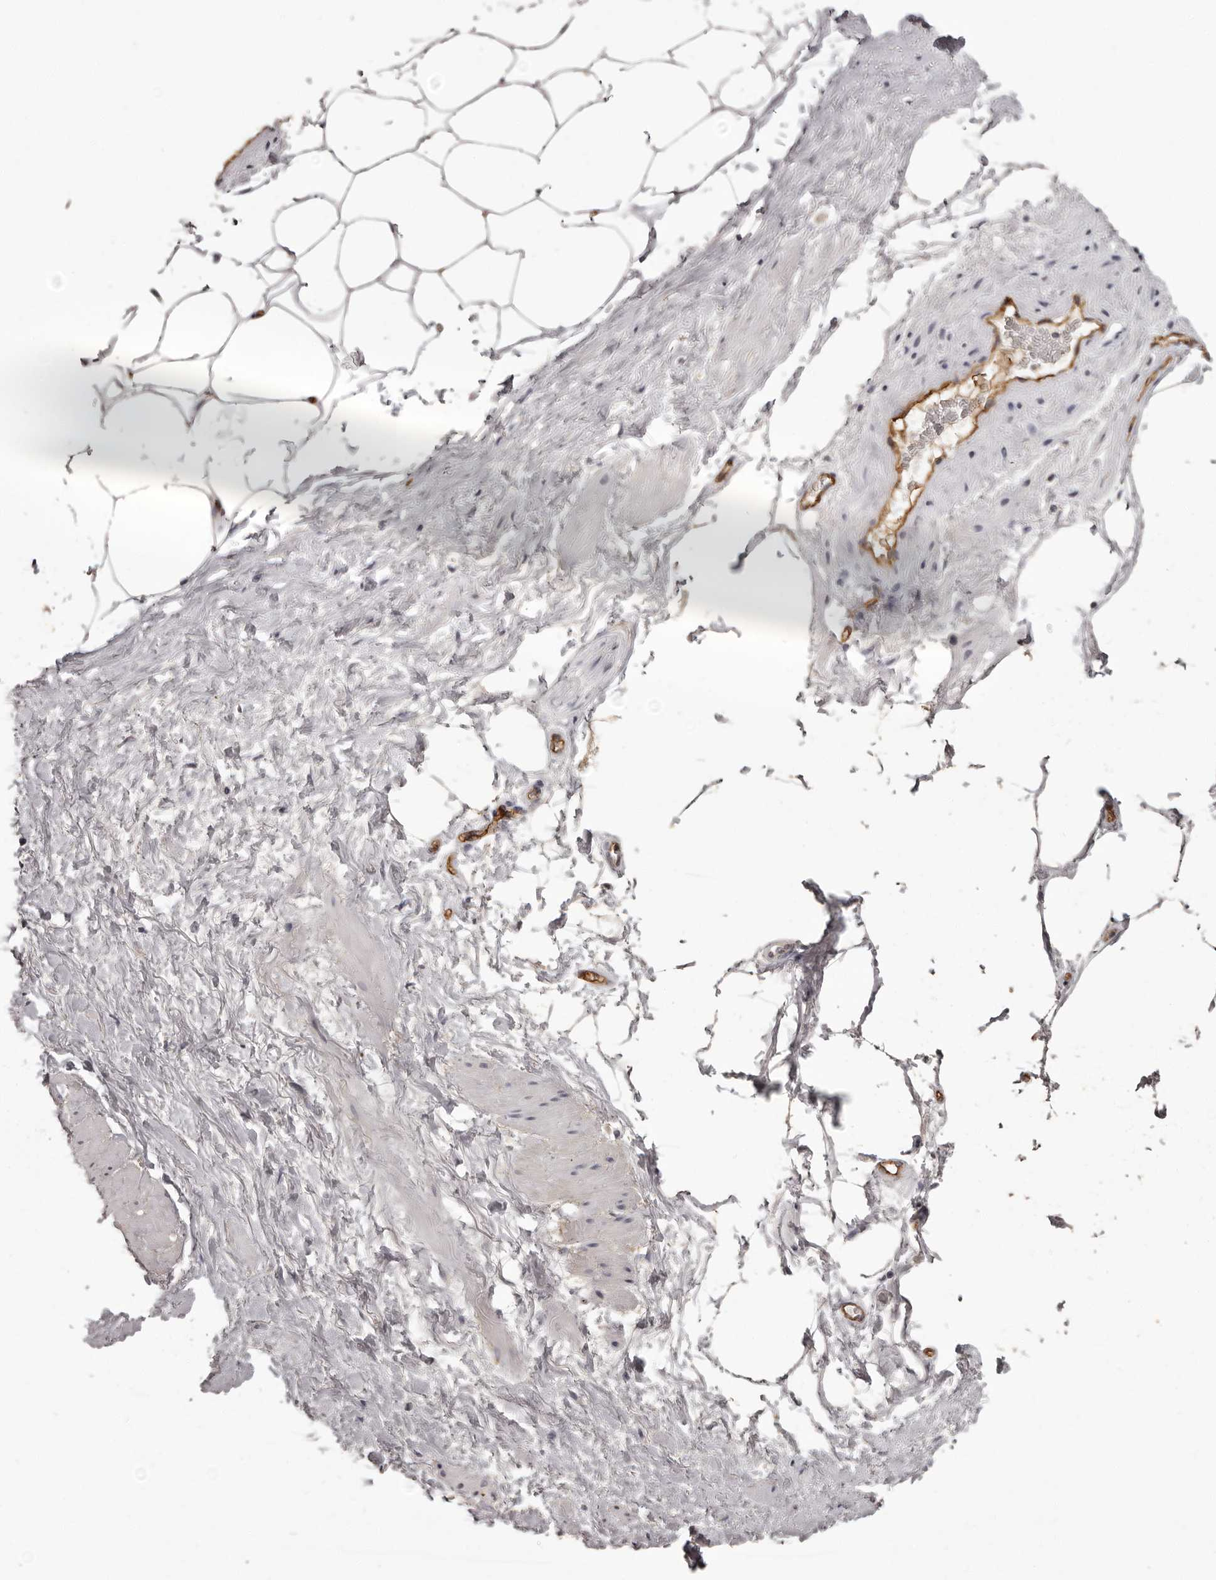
{"staining": {"intensity": "negative", "quantity": "none", "location": "none"}, "tissue": "adipose tissue", "cell_type": "Adipocytes", "image_type": "normal", "snomed": [{"axis": "morphology", "description": "Normal tissue, NOS"}, {"axis": "morphology", "description": "Adenocarcinoma, Low grade"}, {"axis": "topography", "description": "Prostate"}, {"axis": "topography", "description": "Peripheral nerve tissue"}], "caption": "IHC image of normal human adipose tissue stained for a protein (brown), which demonstrates no positivity in adipocytes. The staining was performed using DAB to visualize the protein expression in brown, while the nuclei were stained in blue with hematoxylin (Magnification: 20x).", "gene": "GPR78", "patient": {"sex": "male", "age": 63}}